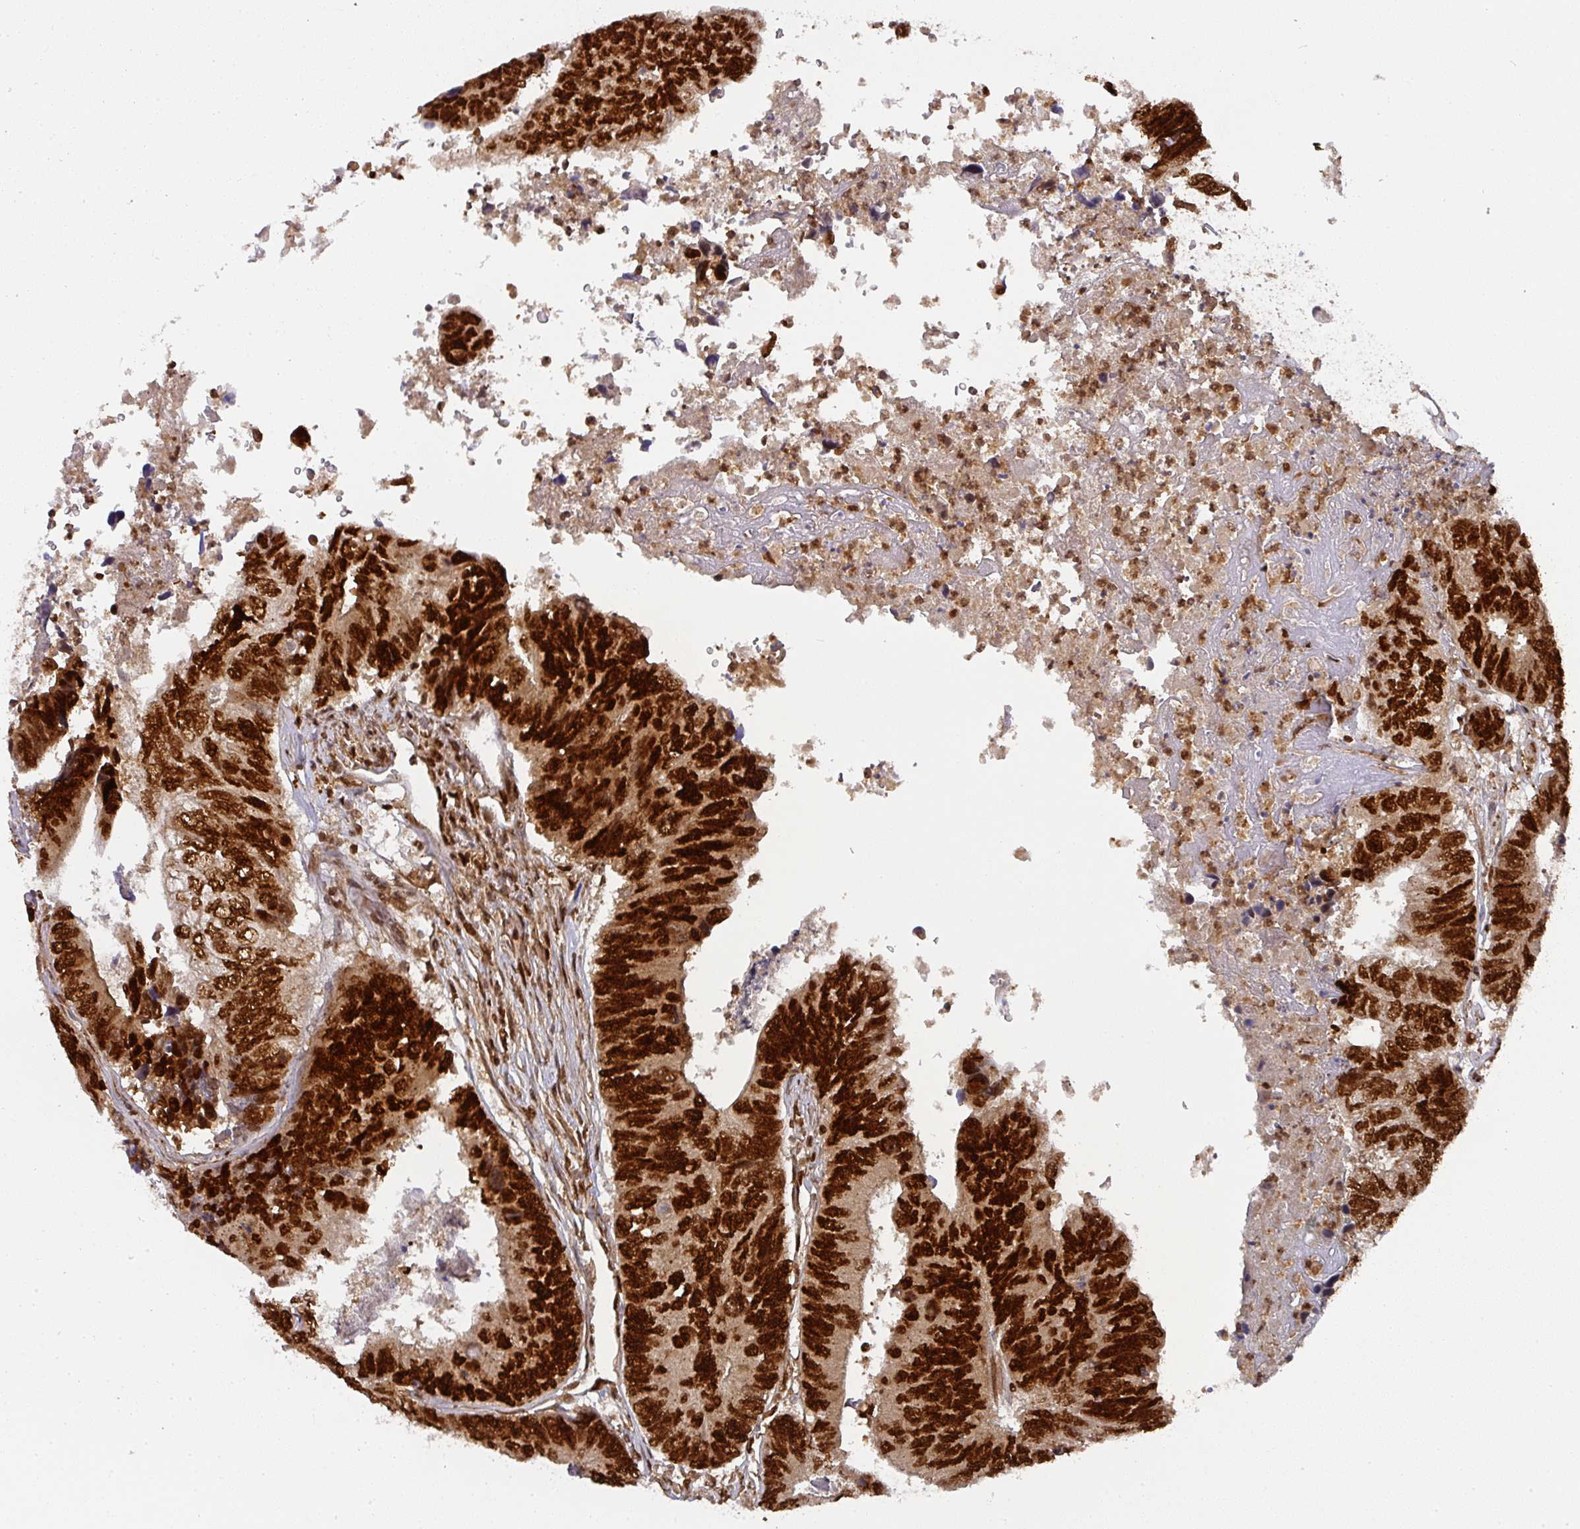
{"staining": {"intensity": "strong", "quantity": ">75%", "location": "nuclear"}, "tissue": "colorectal cancer", "cell_type": "Tumor cells", "image_type": "cancer", "snomed": [{"axis": "morphology", "description": "Adenocarcinoma, NOS"}, {"axis": "topography", "description": "Colon"}], "caption": "A high amount of strong nuclear positivity is present in about >75% of tumor cells in colorectal adenocarcinoma tissue. (Stains: DAB (3,3'-diaminobenzidine) in brown, nuclei in blue, Microscopy: brightfield microscopy at high magnification).", "gene": "DIDO1", "patient": {"sex": "female", "age": 67}}